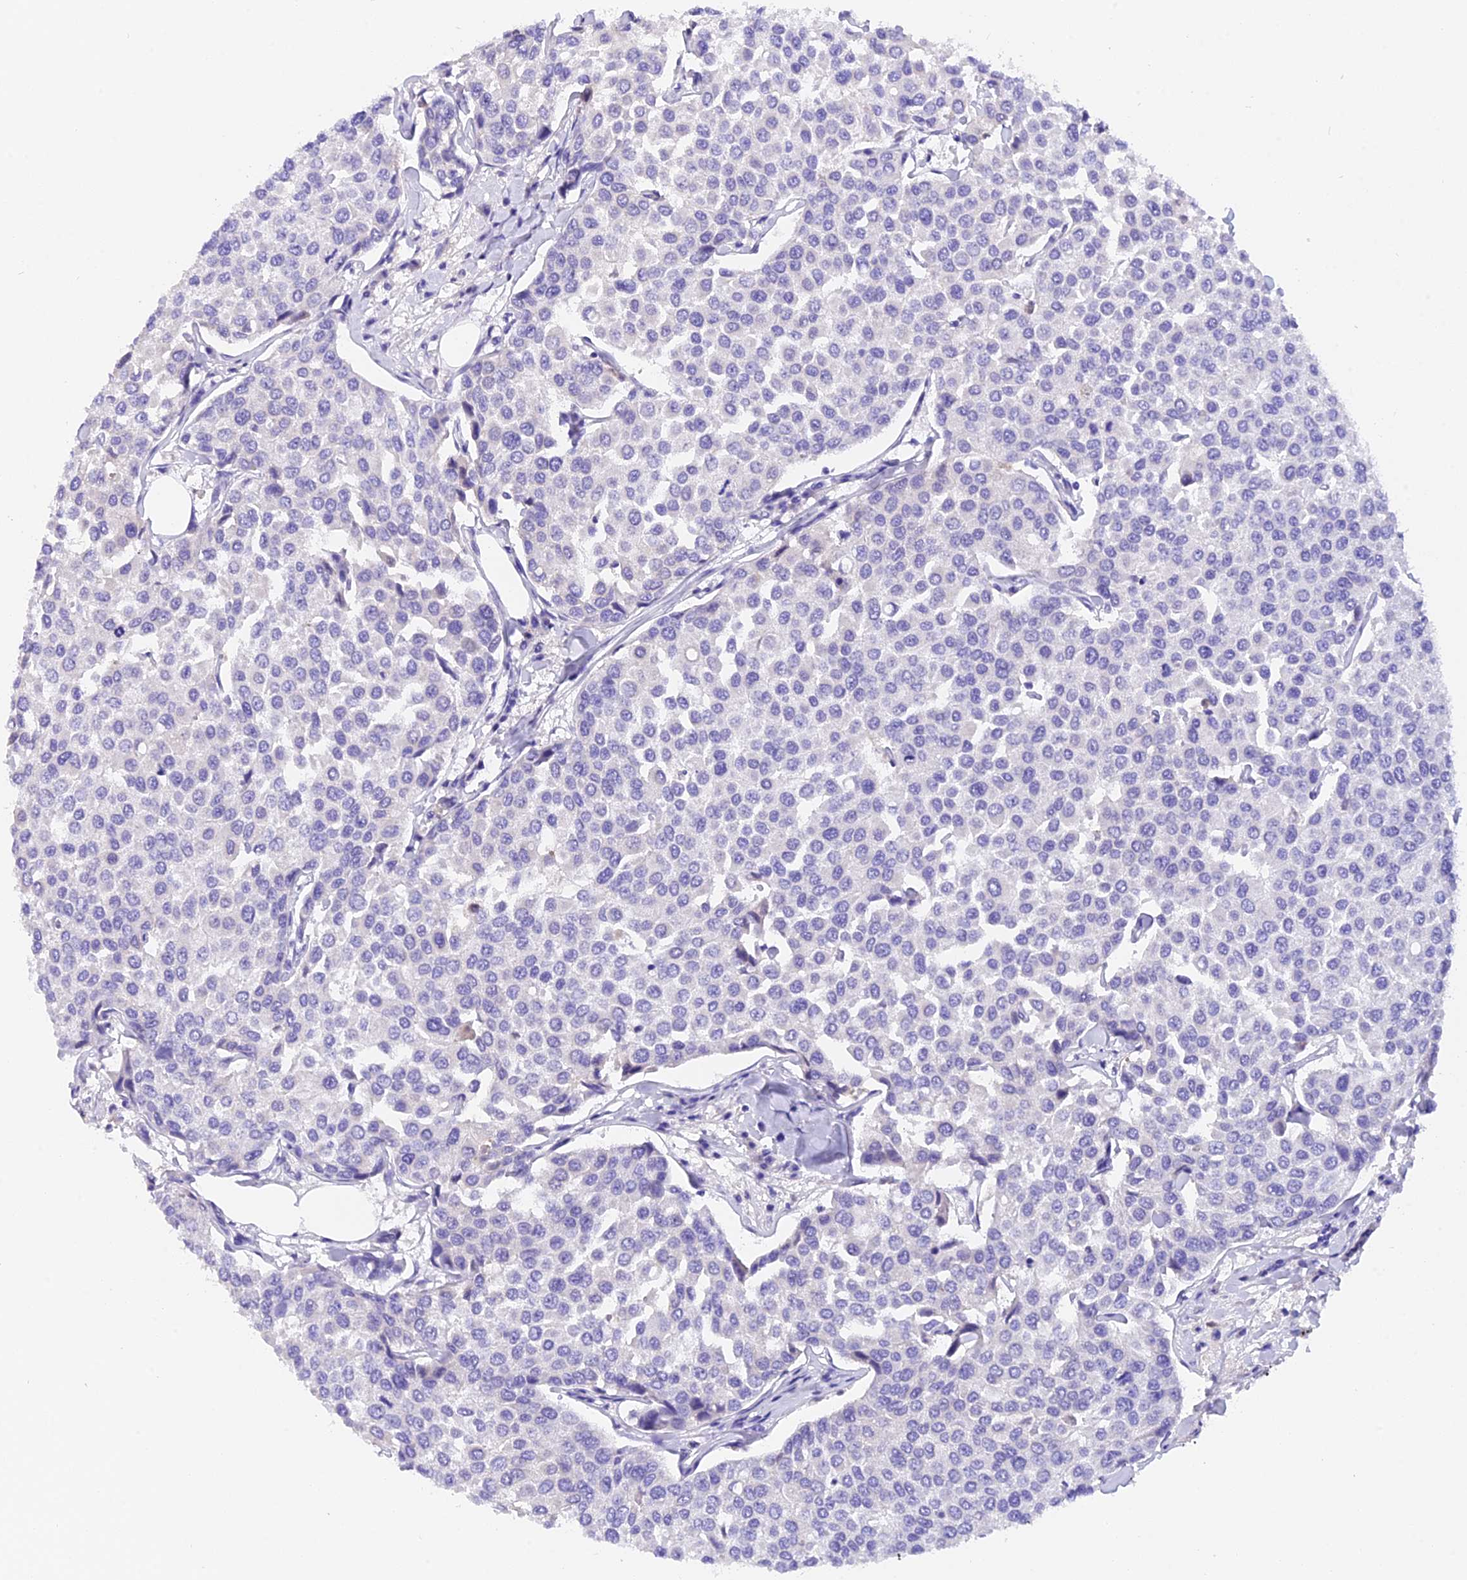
{"staining": {"intensity": "negative", "quantity": "none", "location": "none"}, "tissue": "breast cancer", "cell_type": "Tumor cells", "image_type": "cancer", "snomed": [{"axis": "morphology", "description": "Duct carcinoma"}, {"axis": "topography", "description": "Breast"}], "caption": "Breast cancer (infiltrating ductal carcinoma) was stained to show a protein in brown. There is no significant positivity in tumor cells. (Brightfield microscopy of DAB (3,3'-diaminobenzidine) immunohistochemistry at high magnification).", "gene": "C17orf67", "patient": {"sex": "female", "age": 55}}